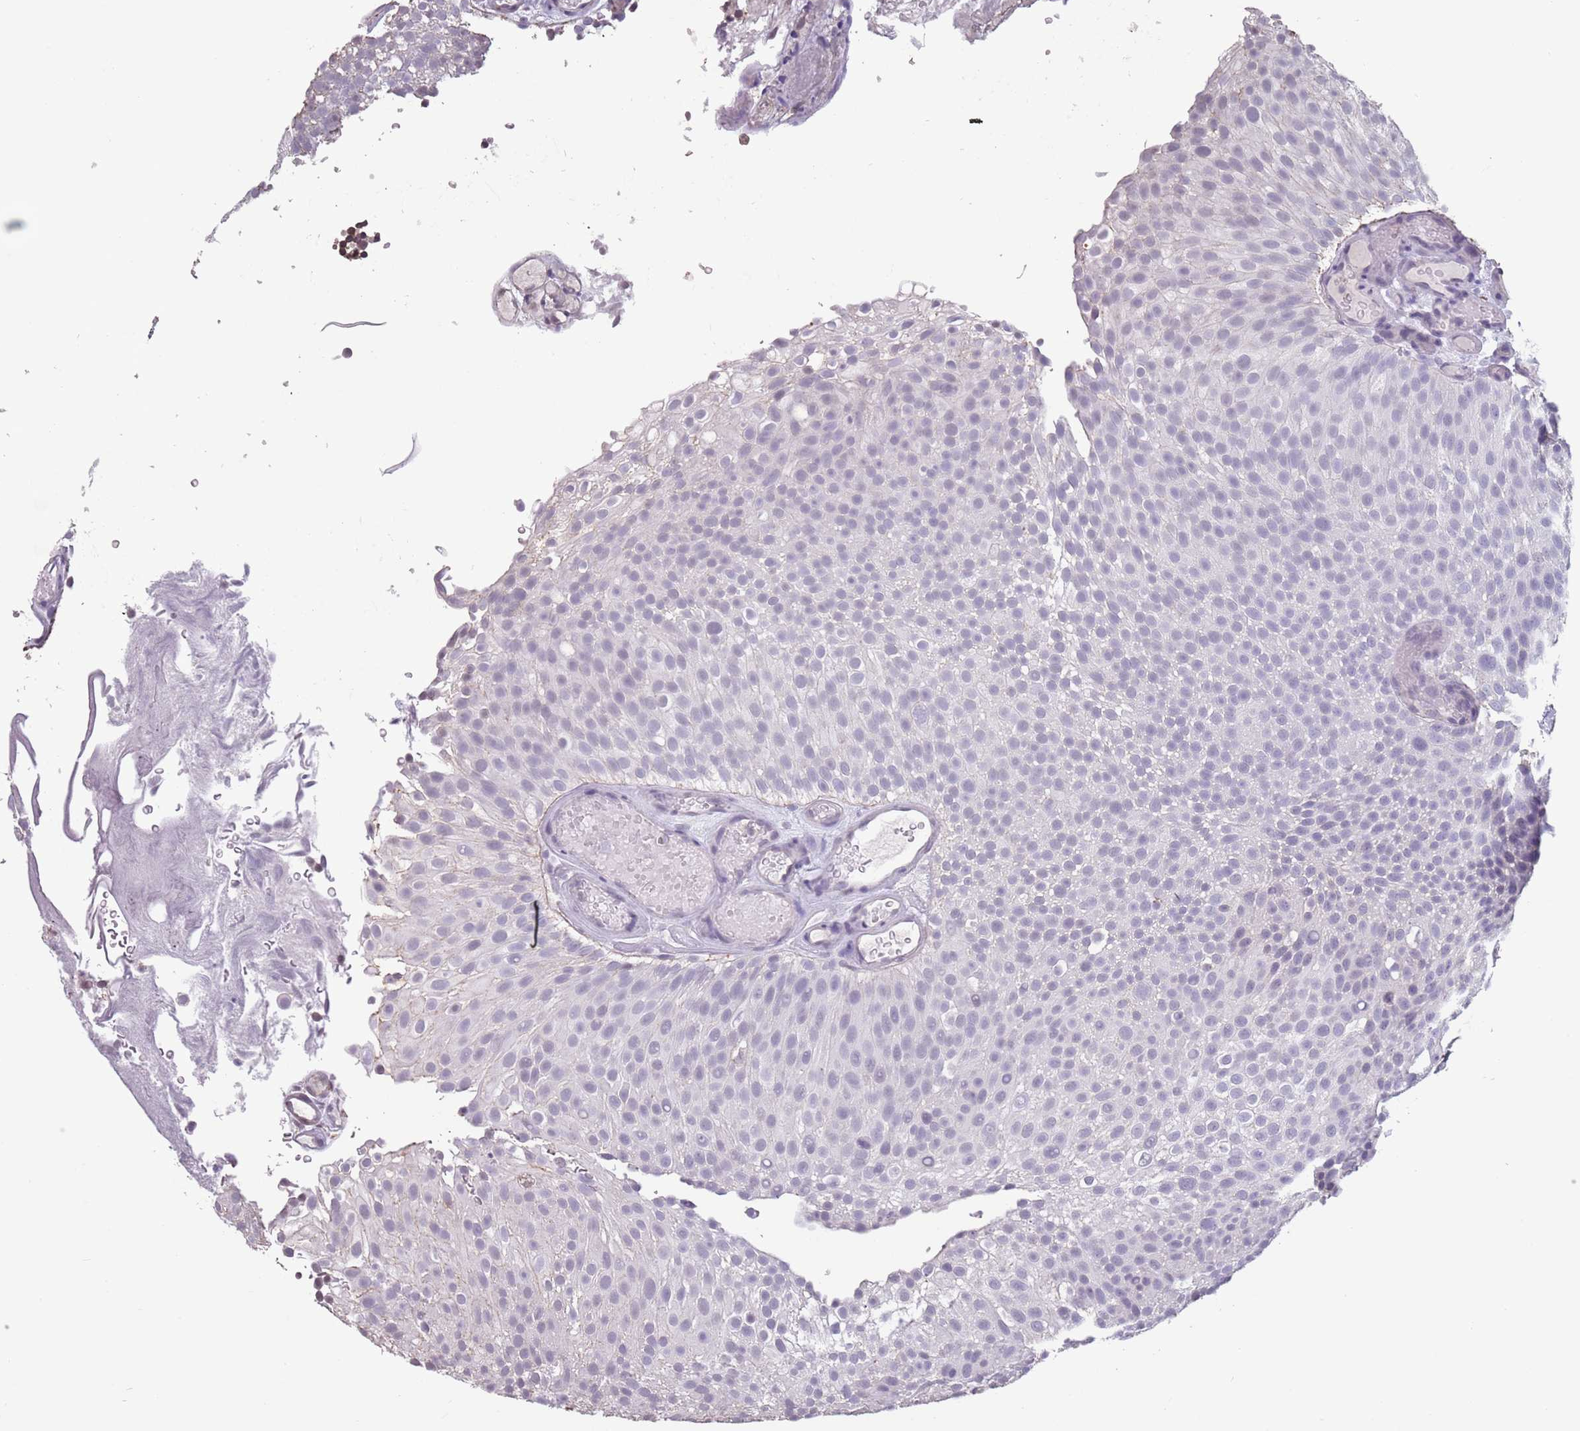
{"staining": {"intensity": "negative", "quantity": "none", "location": "none"}, "tissue": "urothelial cancer", "cell_type": "Tumor cells", "image_type": "cancer", "snomed": [{"axis": "morphology", "description": "Urothelial carcinoma, Low grade"}, {"axis": "topography", "description": "Urinary bladder"}], "caption": "This is an immunohistochemistry photomicrograph of human low-grade urothelial carcinoma. There is no staining in tumor cells.", "gene": "SUN5", "patient": {"sex": "male", "age": 78}}